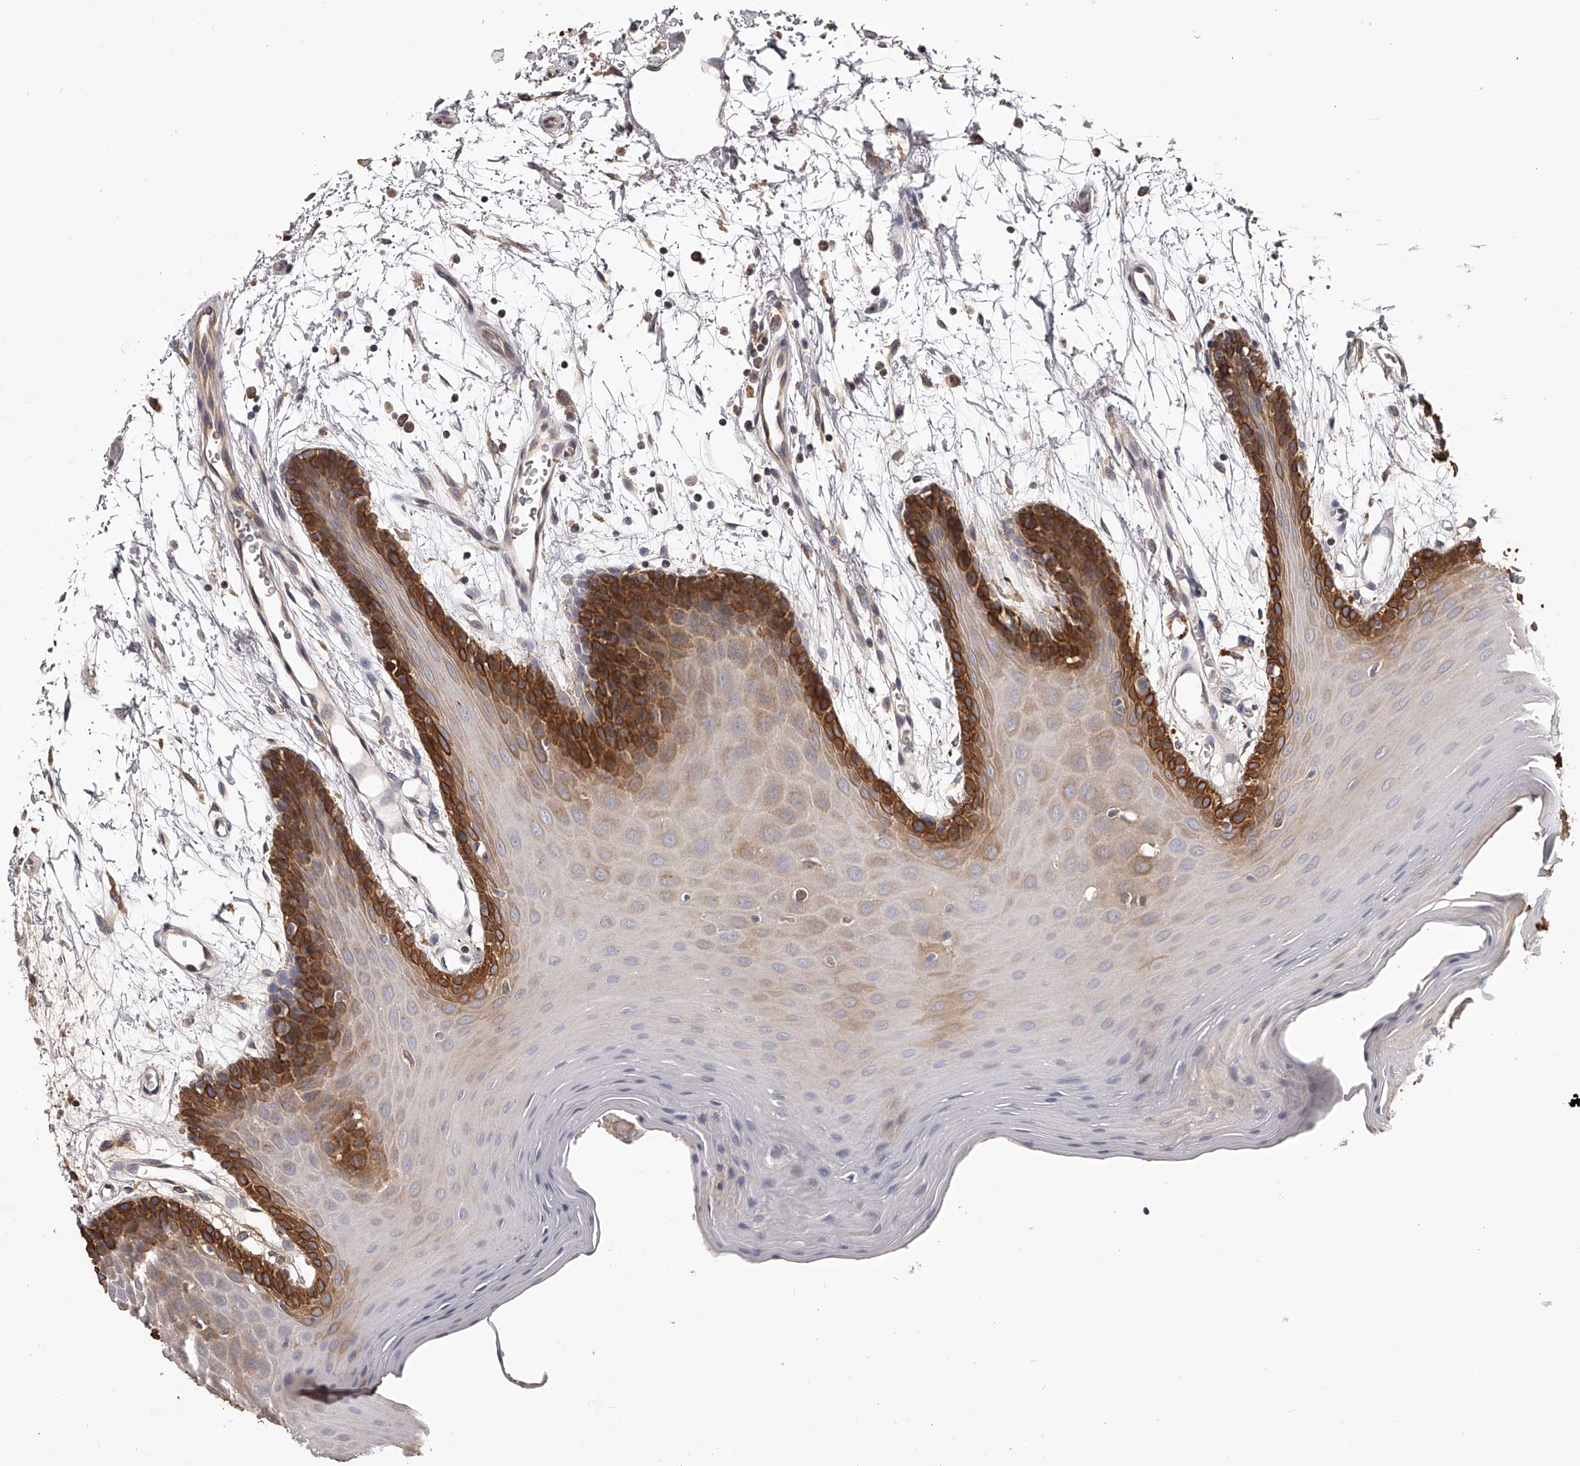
{"staining": {"intensity": "strong", "quantity": "25%-75%", "location": "cytoplasmic/membranous"}, "tissue": "oral mucosa", "cell_type": "Squamous epithelial cells", "image_type": "normal", "snomed": [{"axis": "morphology", "description": "Normal tissue, NOS"}, {"axis": "morphology", "description": "Squamous cell carcinoma, NOS"}, {"axis": "topography", "description": "Skeletal muscle"}, {"axis": "topography", "description": "Oral tissue"}, {"axis": "topography", "description": "Salivary gland"}, {"axis": "topography", "description": "Head-Neck"}], "caption": "Protein staining exhibits strong cytoplasmic/membranous positivity in about 25%-75% of squamous epithelial cells in unremarkable oral mucosa.", "gene": "TNN", "patient": {"sex": "male", "age": 54}}